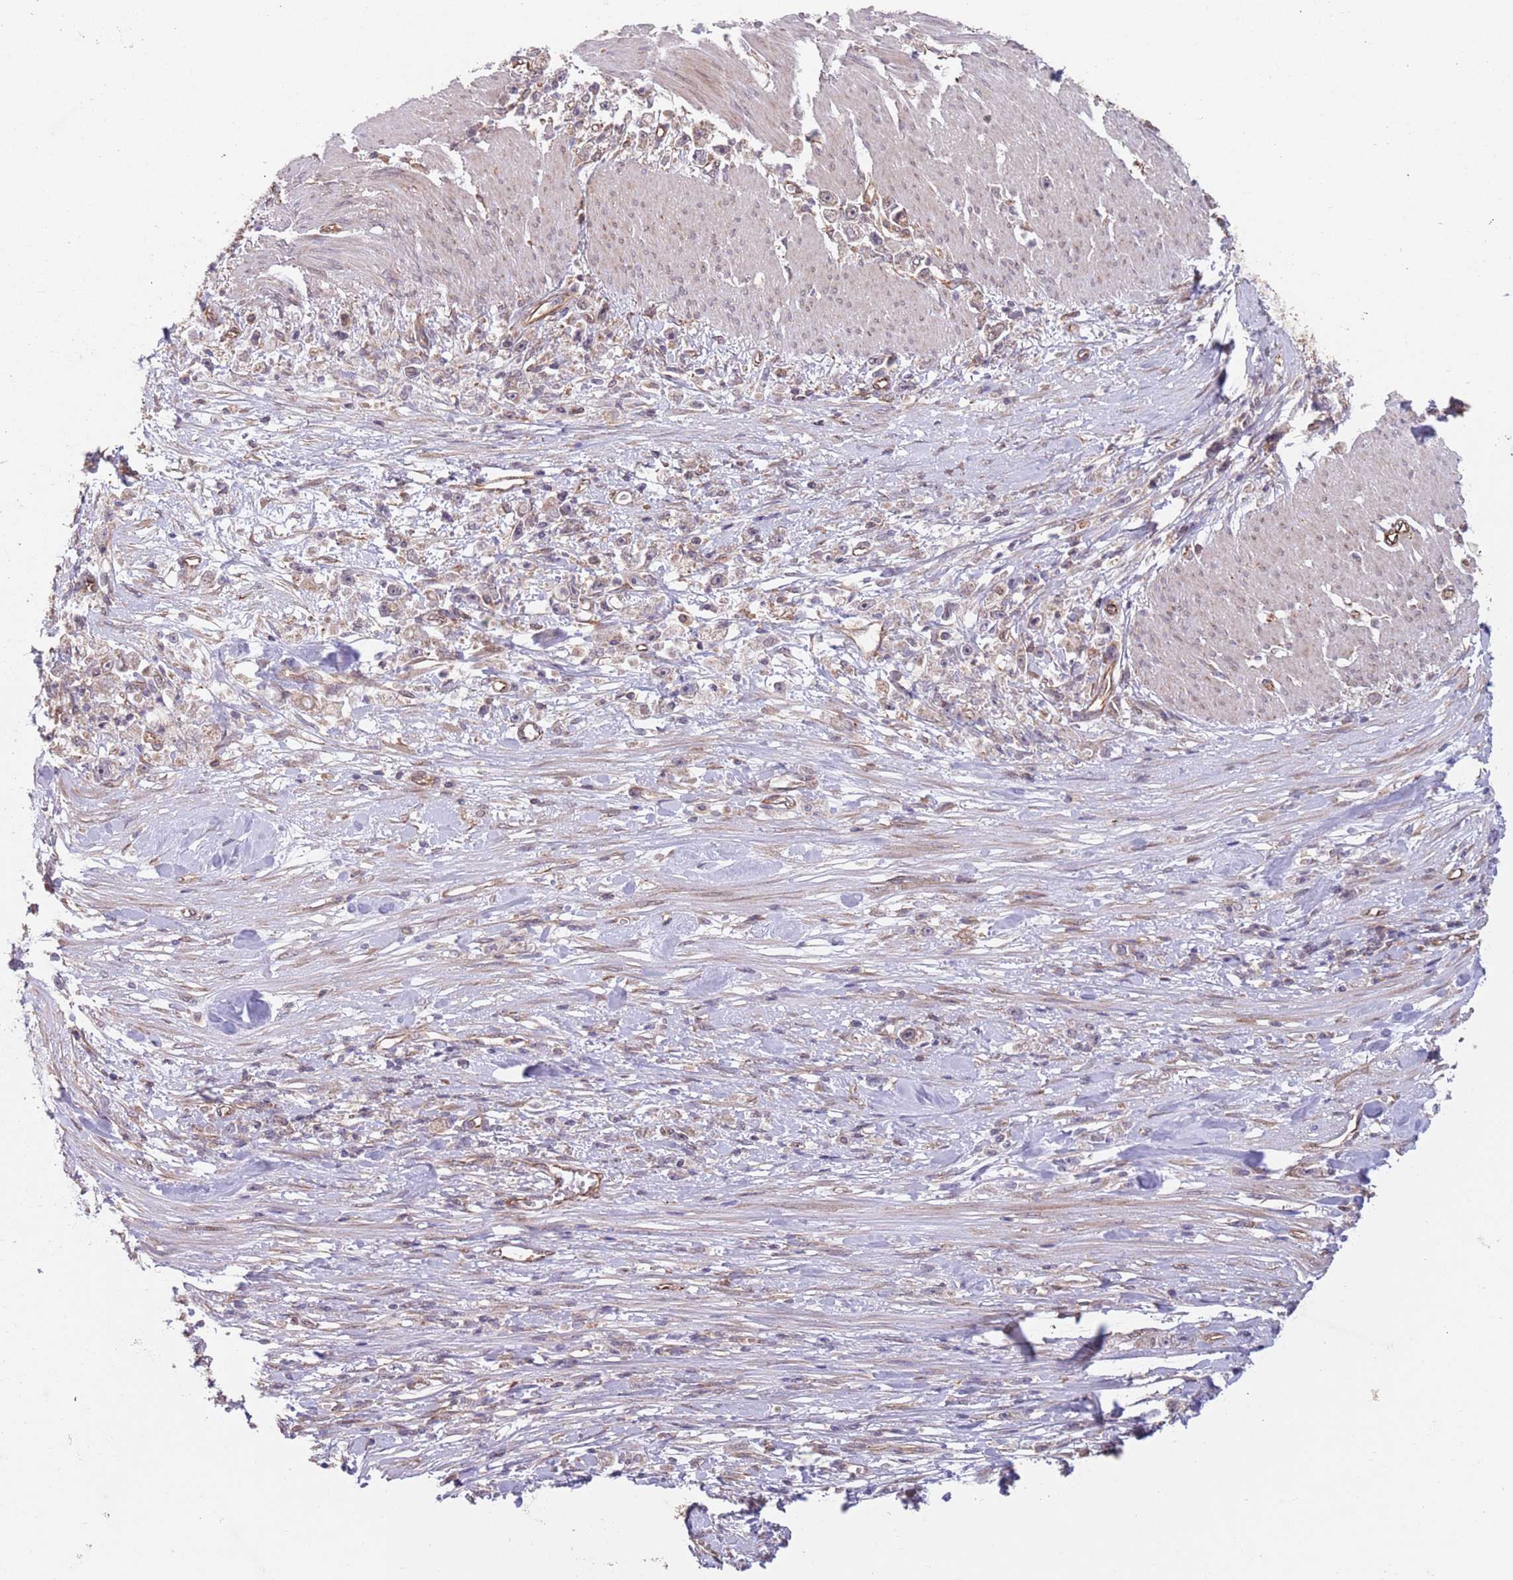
{"staining": {"intensity": "weak", "quantity": "<25%", "location": "cytoplasmic/membranous,nuclear"}, "tissue": "stomach cancer", "cell_type": "Tumor cells", "image_type": "cancer", "snomed": [{"axis": "morphology", "description": "Adenocarcinoma, NOS"}, {"axis": "topography", "description": "Stomach"}], "caption": "Human stomach cancer stained for a protein using immunohistochemistry (IHC) demonstrates no positivity in tumor cells.", "gene": "CHD9", "patient": {"sex": "female", "age": 59}}